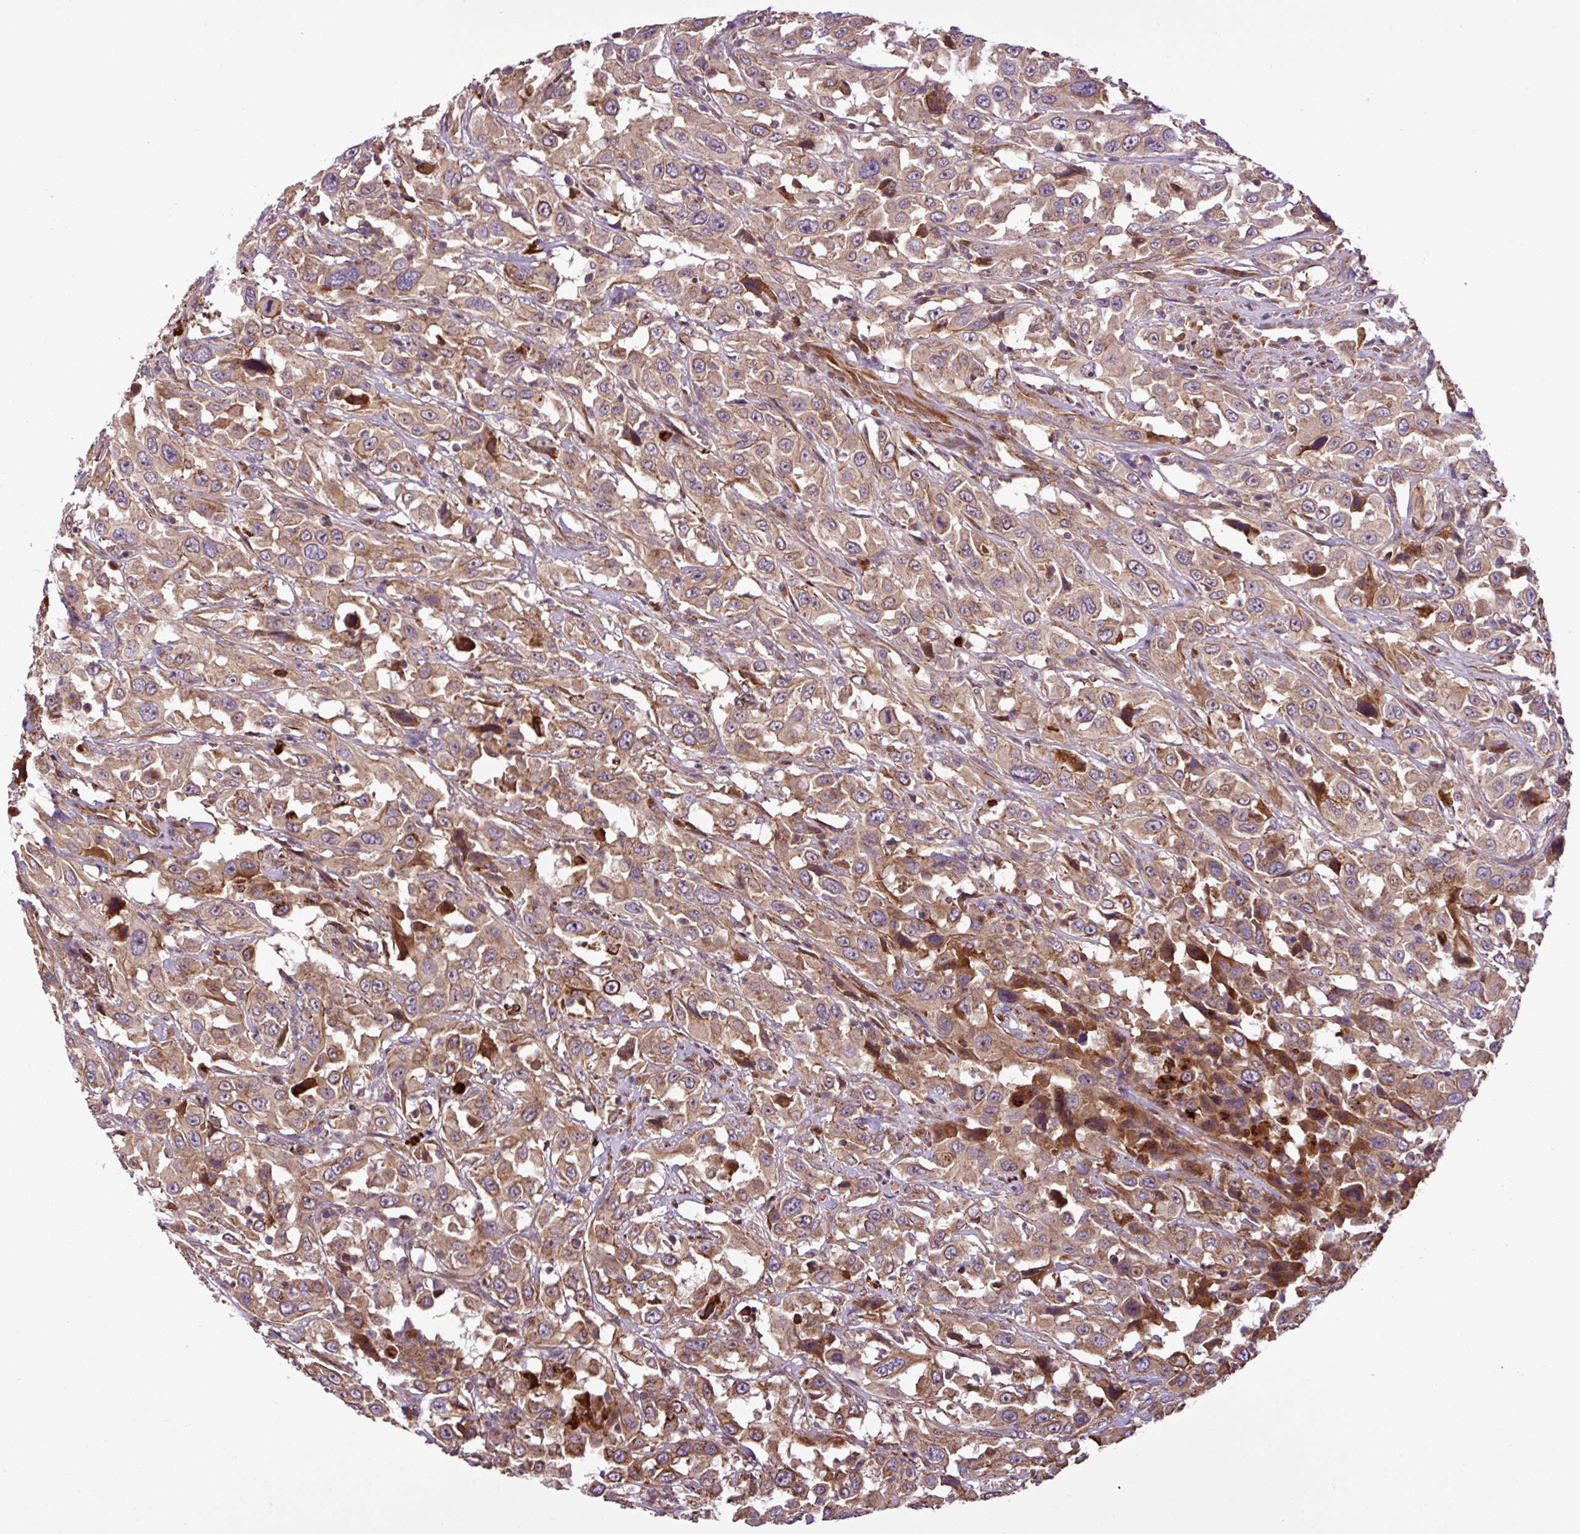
{"staining": {"intensity": "moderate", "quantity": ">75%", "location": "cytoplasmic/membranous"}, "tissue": "urothelial cancer", "cell_type": "Tumor cells", "image_type": "cancer", "snomed": [{"axis": "morphology", "description": "Urothelial carcinoma, High grade"}, {"axis": "topography", "description": "Urinary bladder"}], "caption": "Protein expression by immunohistochemistry exhibits moderate cytoplasmic/membranous positivity in approximately >75% of tumor cells in urothelial cancer.", "gene": "ZNF266", "patient": {"sex": "male", "age": 61}}